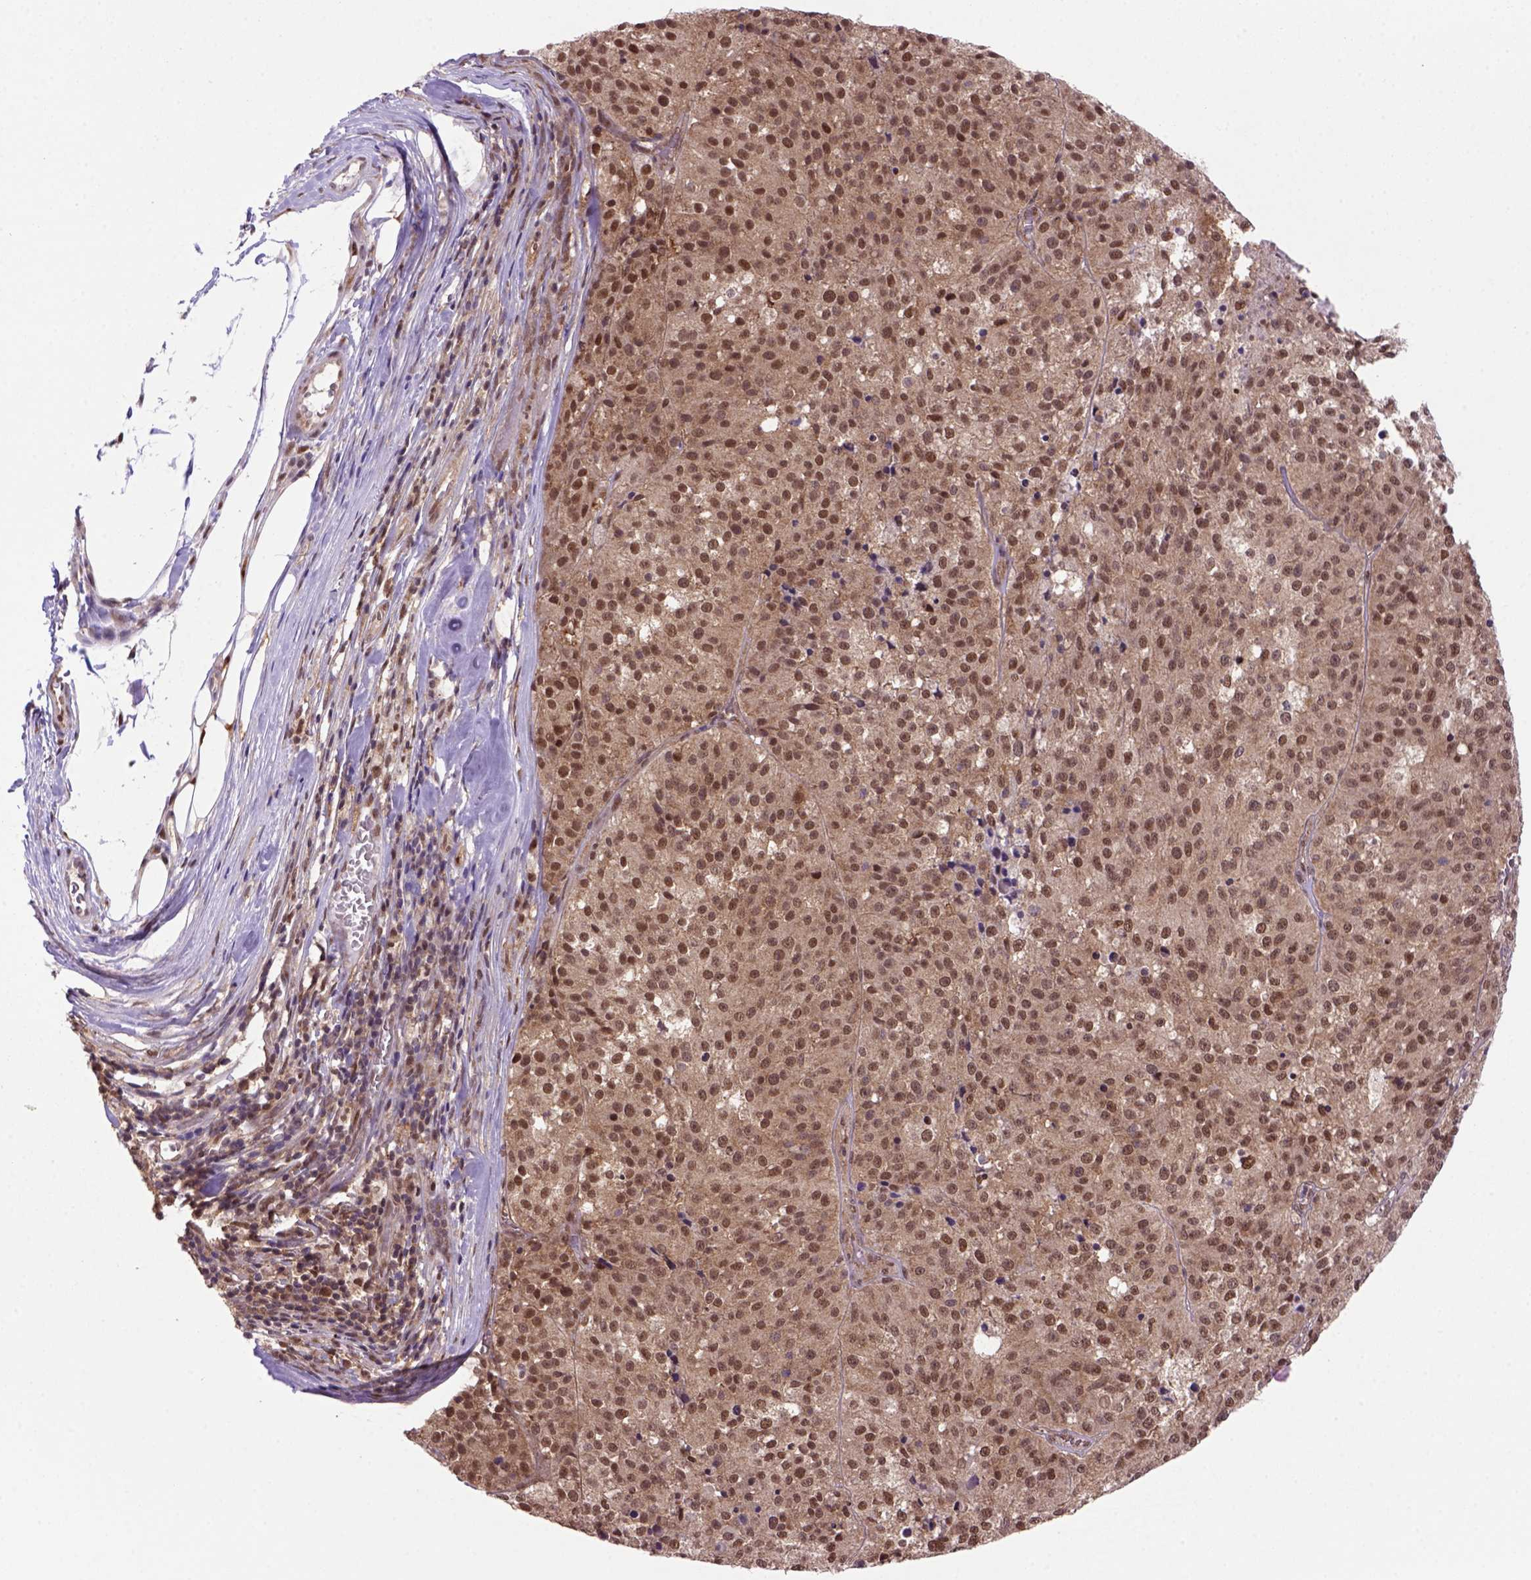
{"staining": {"intensity": "moderate", "quantity": ">75%", "location": "cytoplasmic/membranous,nuclear"}, "tissue": "melanoma", "cell_type": "Tumor cells", "image_type": "cancer", "snomed": [{"axis": "morphology", "description": "Malignant melanoma, Metastatic site"}, {"axis": "topography", "description": "Lymph node"}], "caption": "Brown immunohistochemical staining in human malignant melanoma (metastatic site) exhibits moderate cytoplasmic/membranous and nuclear staining in approximately >75% of tumor cells. The protein of interest is shown in brown color, while the nuclei are stained blue.", "gene": "PSMC2", "patient": {"sex": "female", "age": 64}}